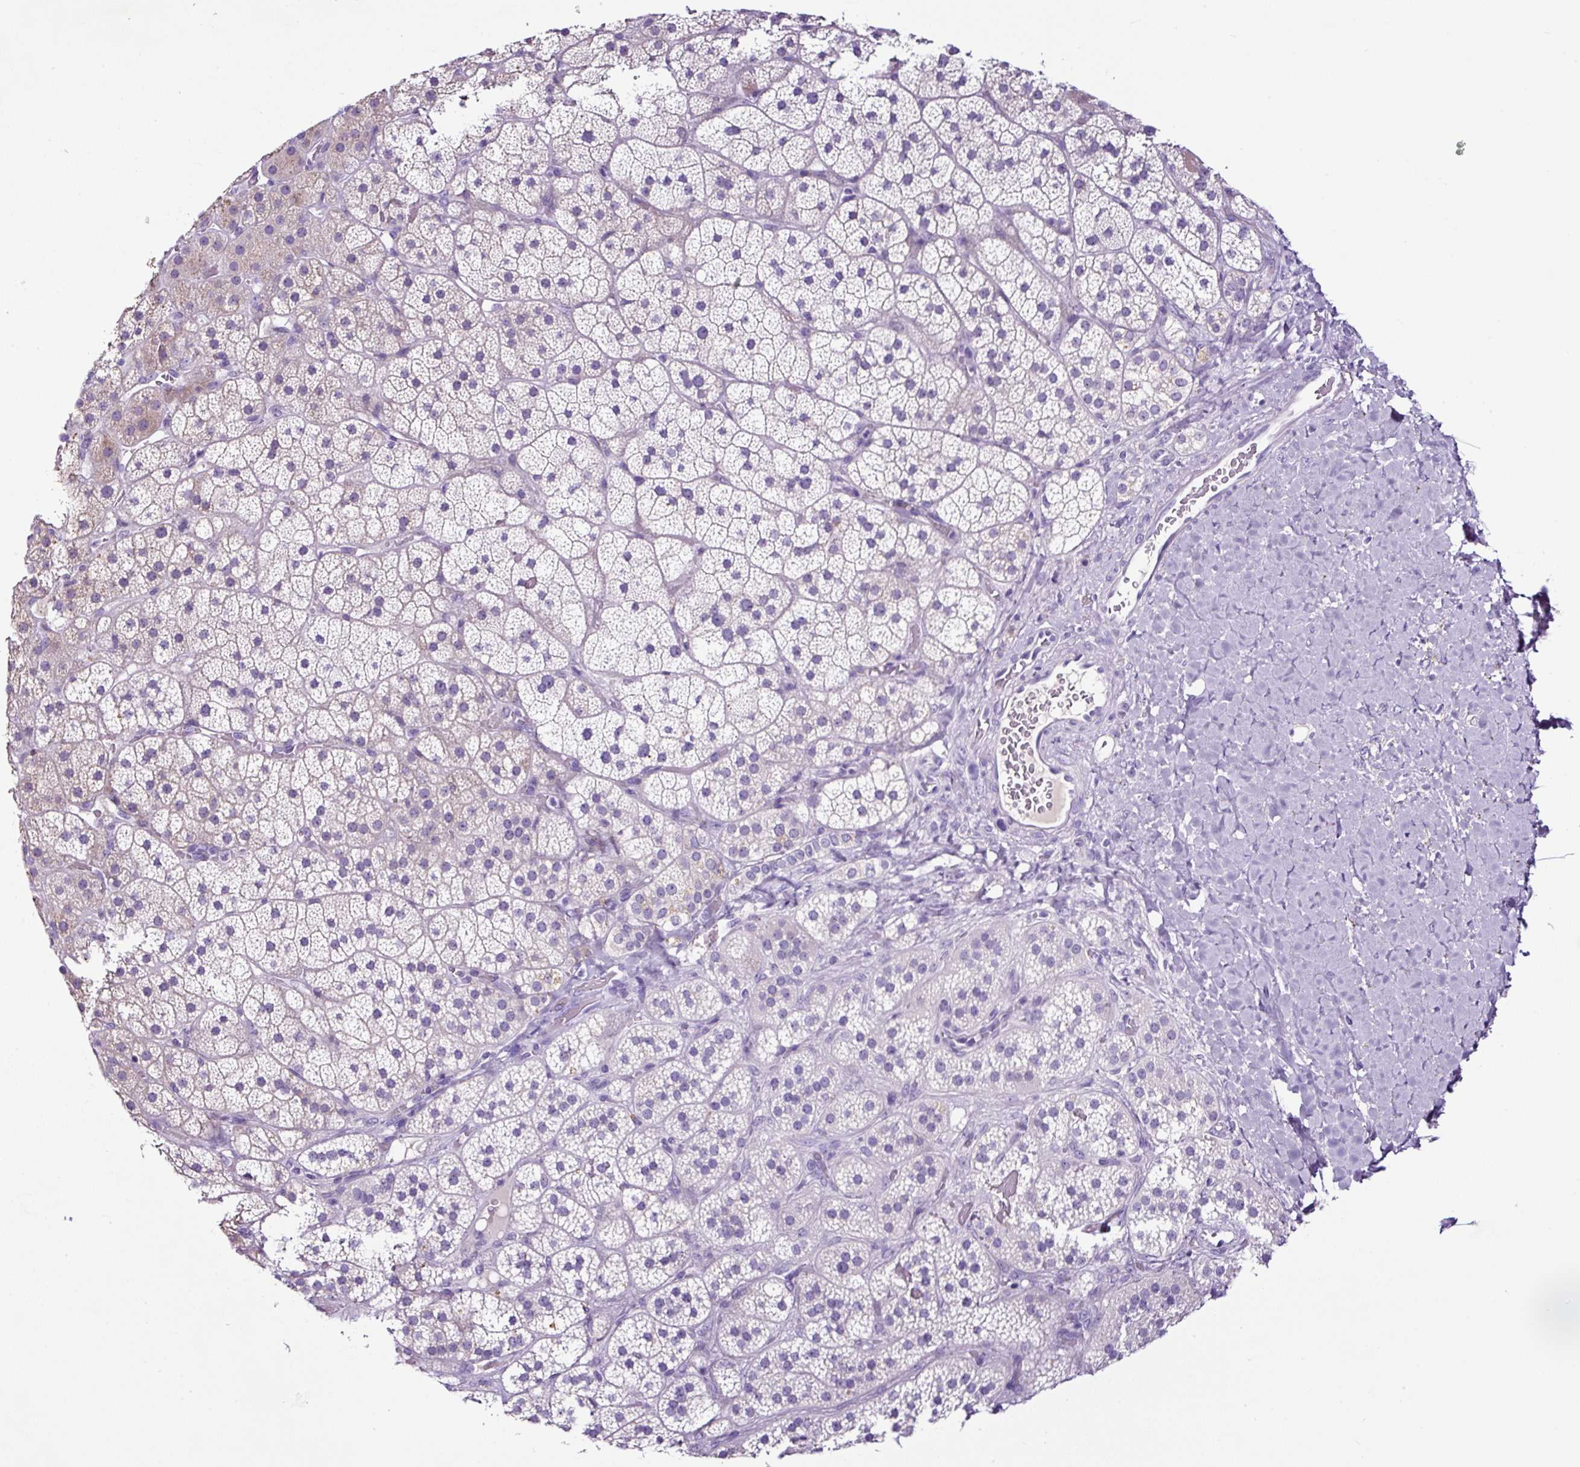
{"staining": {"intensity": "negative", "quantity": "none", "location": "none"}, "tissue": "adrenal gland", "cell_type": "Glandular cells", "image_type": "normal", "snomed": [{"axis": "morphology", "description": "Normal tissue, NOS"}, {"axis": "topography", "description": "Adrenal gland"}], "caption": "Immunohistochemistry (IHC) histopathology image of benign adrenal gland: human adrenal gland stained with DAB (3,3'-diaminobenzidine) demonstrates no significant protein expression in glandular cells. The staining was performed using DAB to visualize the protein expression in brown, while the nuclei were stained in blue with hematoxylin (Magnification: 20x).", "gene": "SP8", "patient": {"sex": "male", "age": 57}}